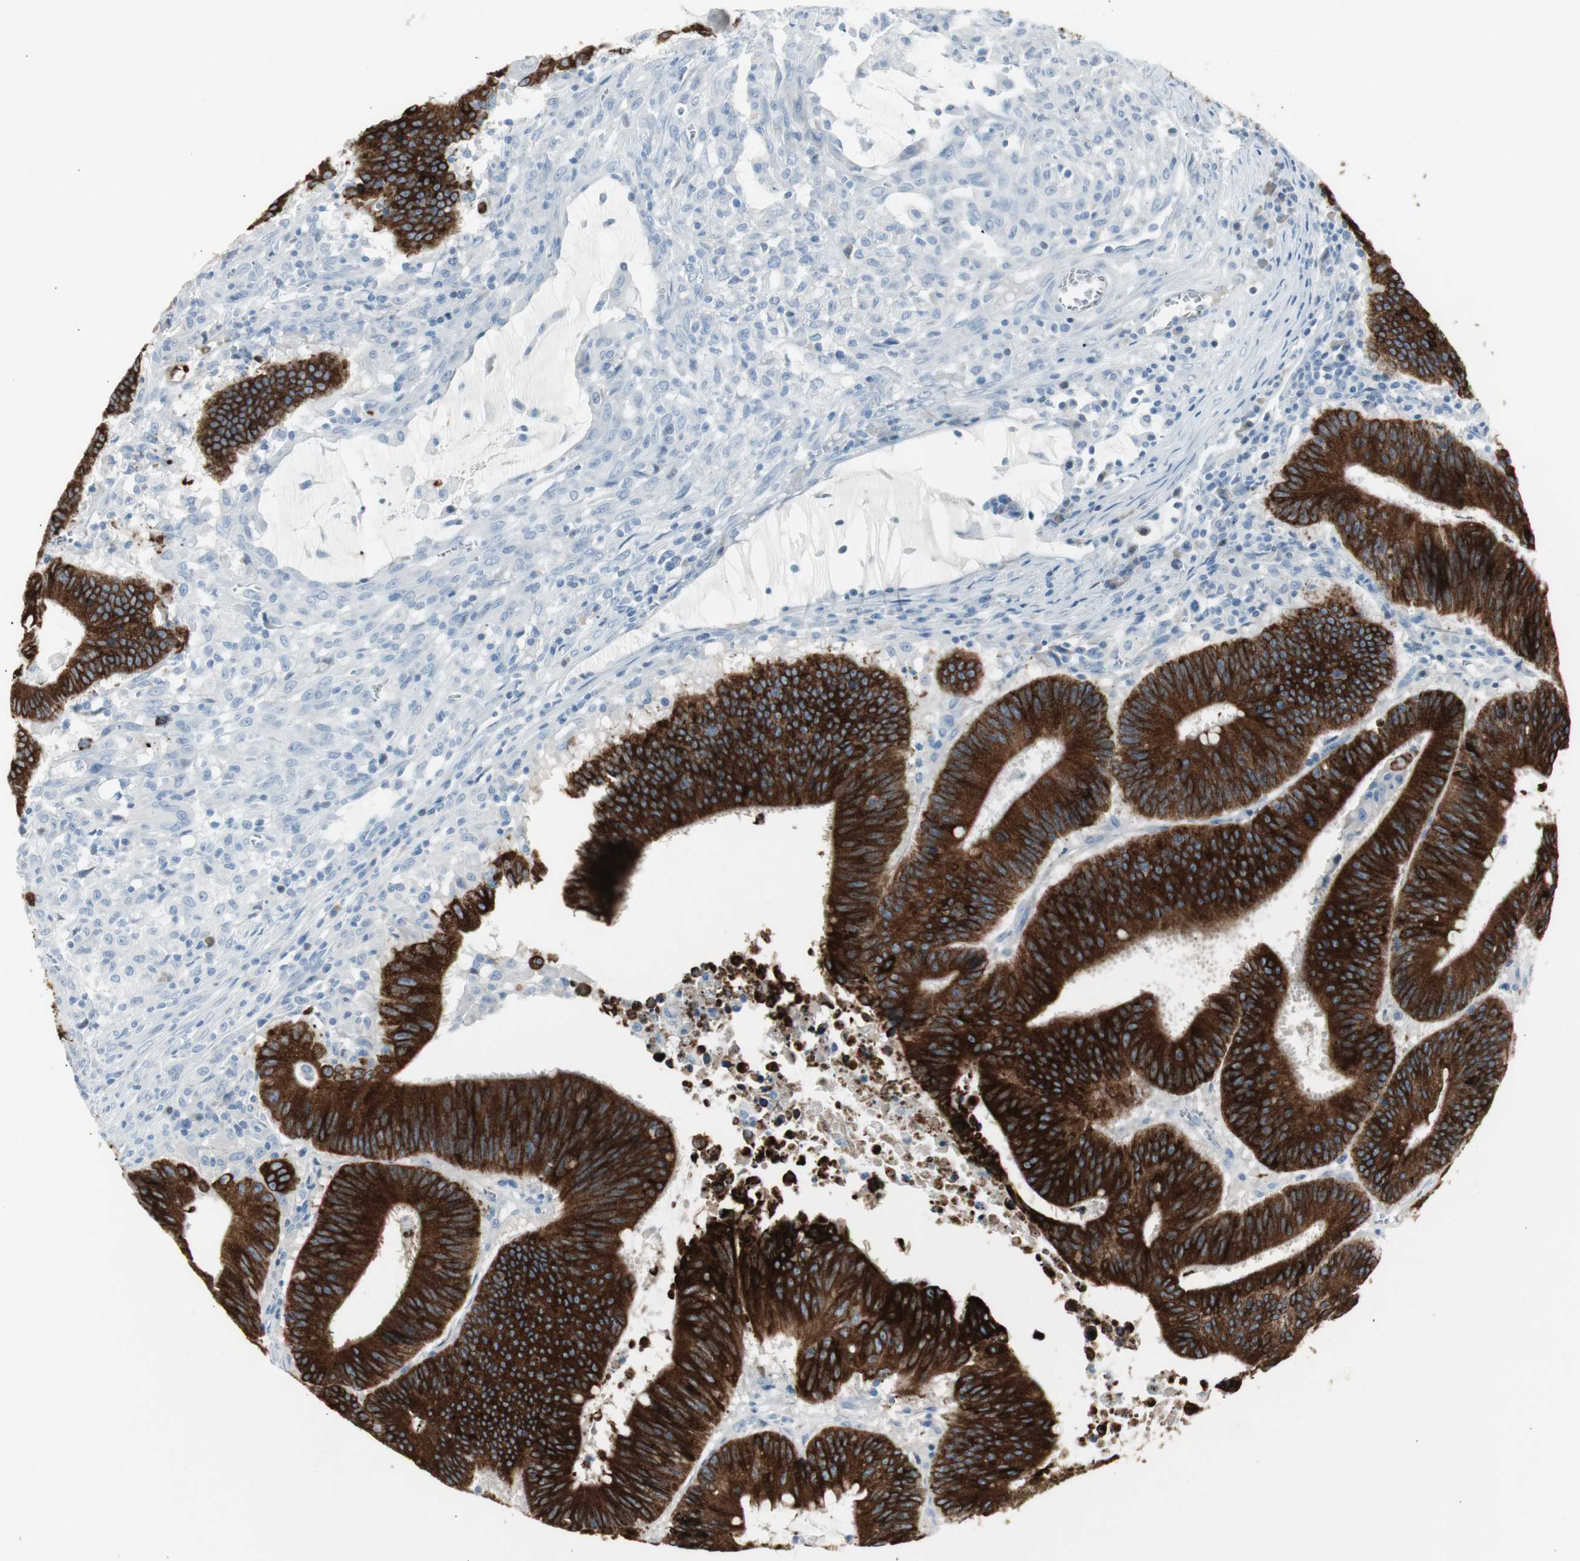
{"staining": {"intensity": "strong", "quantity": ">75%", "location": "cytoplasmic/membranous"}, "tissue": "colorectal cancer", "cell_type": "Tumor cells", "image_type": "cancer", "snomed": [{"axis": "morphology", "description": "Adenocarcinoma, NOS"}, {"axis": "topography", "description": "Colon"}], "caption": "Strong cytoplasmic/membranous protein staining is identified in approximately >75% of tumor cells in colorectal cancer.", "gene": "AGR2", "patient": {"sex": "male", "age": 45}}